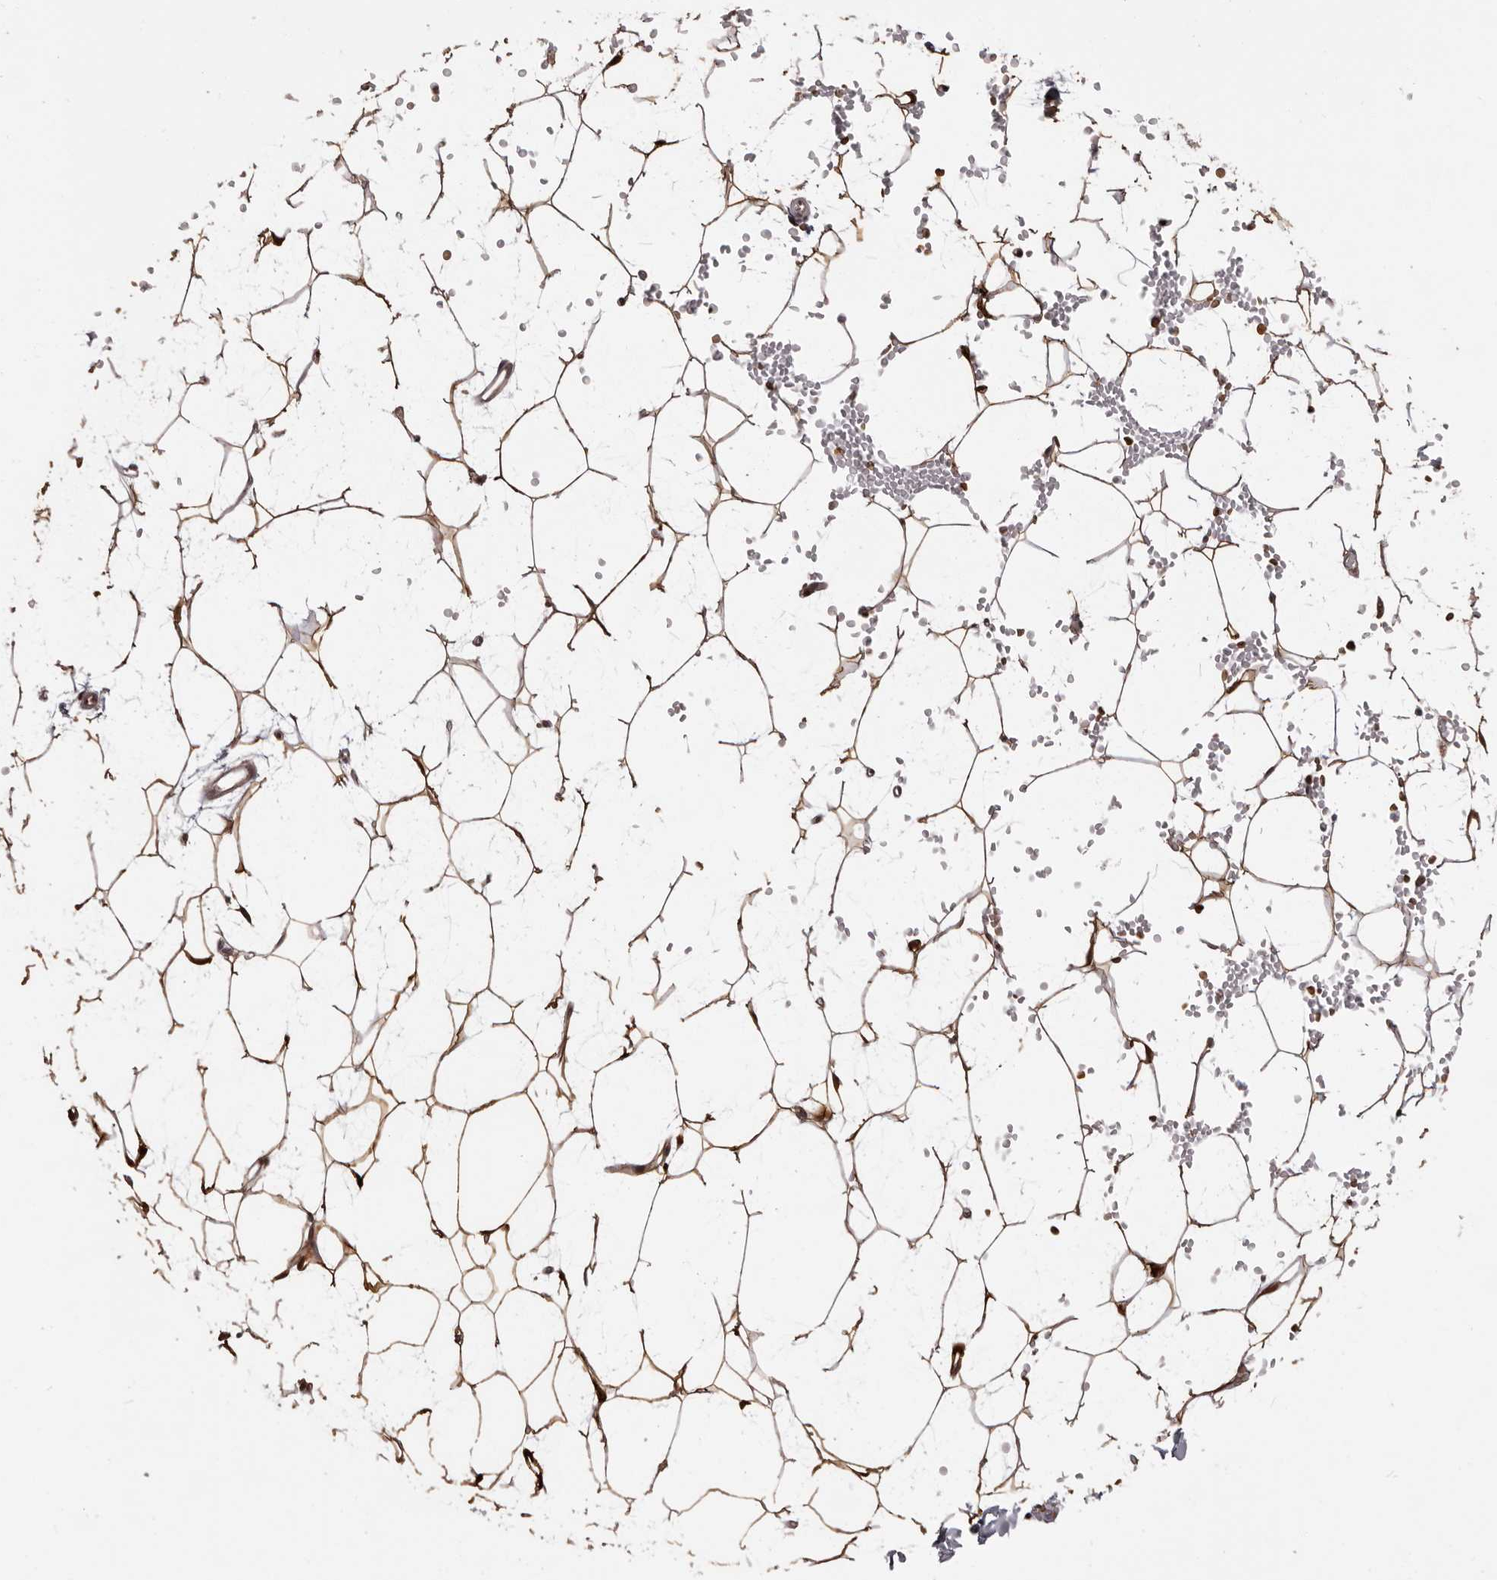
{"staining": {"intensity": "strong", "quantity": ">75%", "location": "cytoplasmic/membranous"}, "tissue": "adipose tissue", "cell_type": "Adipocytes", "image_type": "normal", "snomed": [{"axis": "morphology", "description": "Normal tissue, NOS"}, {"axis": "topography", "description": "Breast"}], "caption": "IHC micrograph of benign adipose tissue: human adipose tissue stained using immunohistochemistry (IHC) exhibits high levels of strong protein expression localized specifically in the cytoplasmic/membranous of adipocytes, appearing as a cytoplasmic/membranous brown color.", "gene": "GFOD1", "patient": {"sex": "female", "age": 23}}